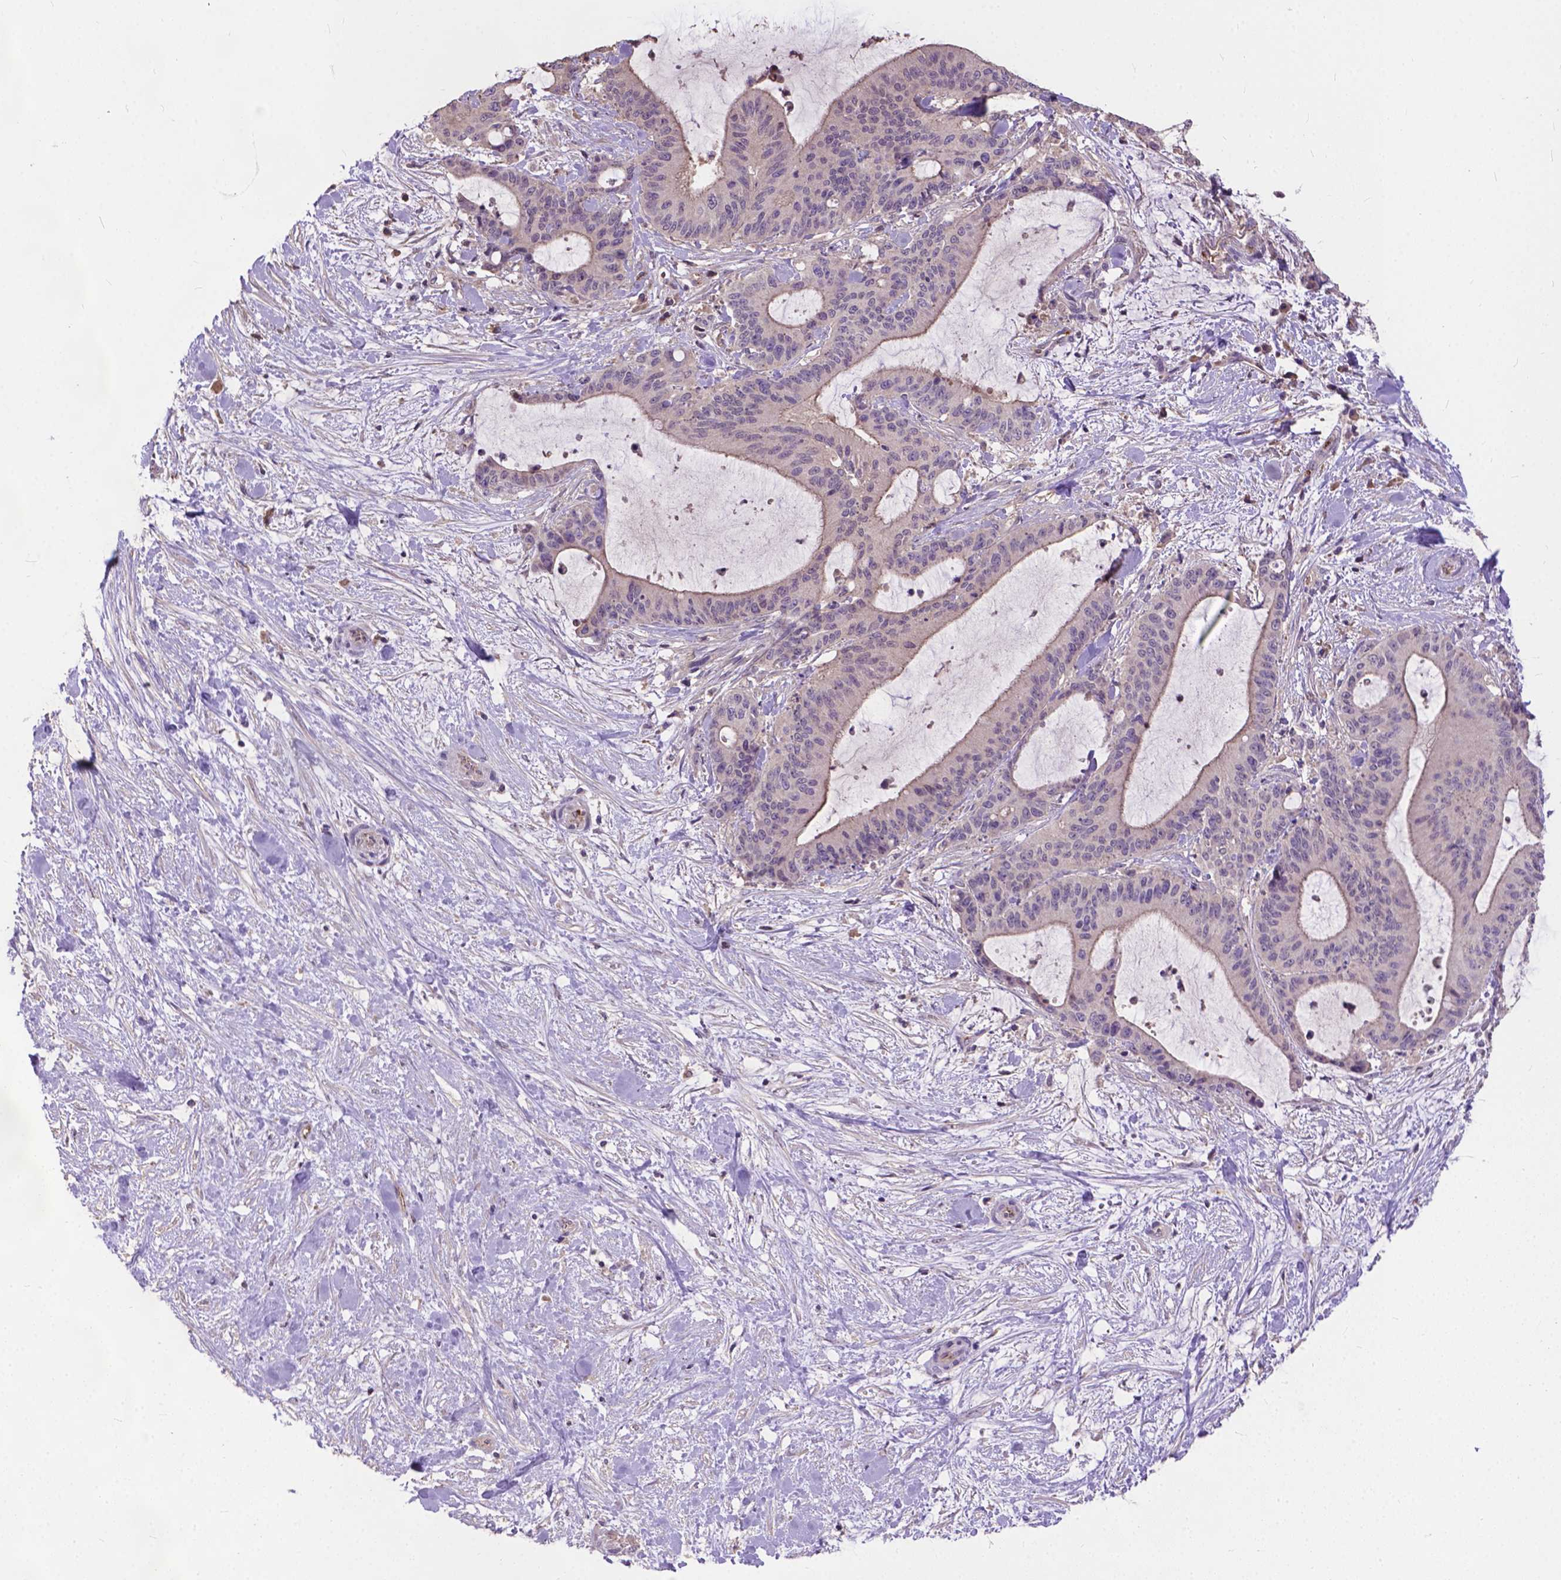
{"staining": {"intensity": "weak", "quantity": "<25%", "location": "cytoplasmic/membranous"}, "tissue": "liver cancer", "cell_type": "Tumor cells", "image_type": "cancer", "snomed": [{"axis": "morphology", "description": "Cholangiocarcinoma"}, {"axis": "topography", "description": "Liver"}], "caption": "Immunohistochemical staining of human liver cholangiocarcinoma exhibits no significant expression in tumor cells.", "gene": "ZNF337", "patient": {"sex": "female", "age": 73}}